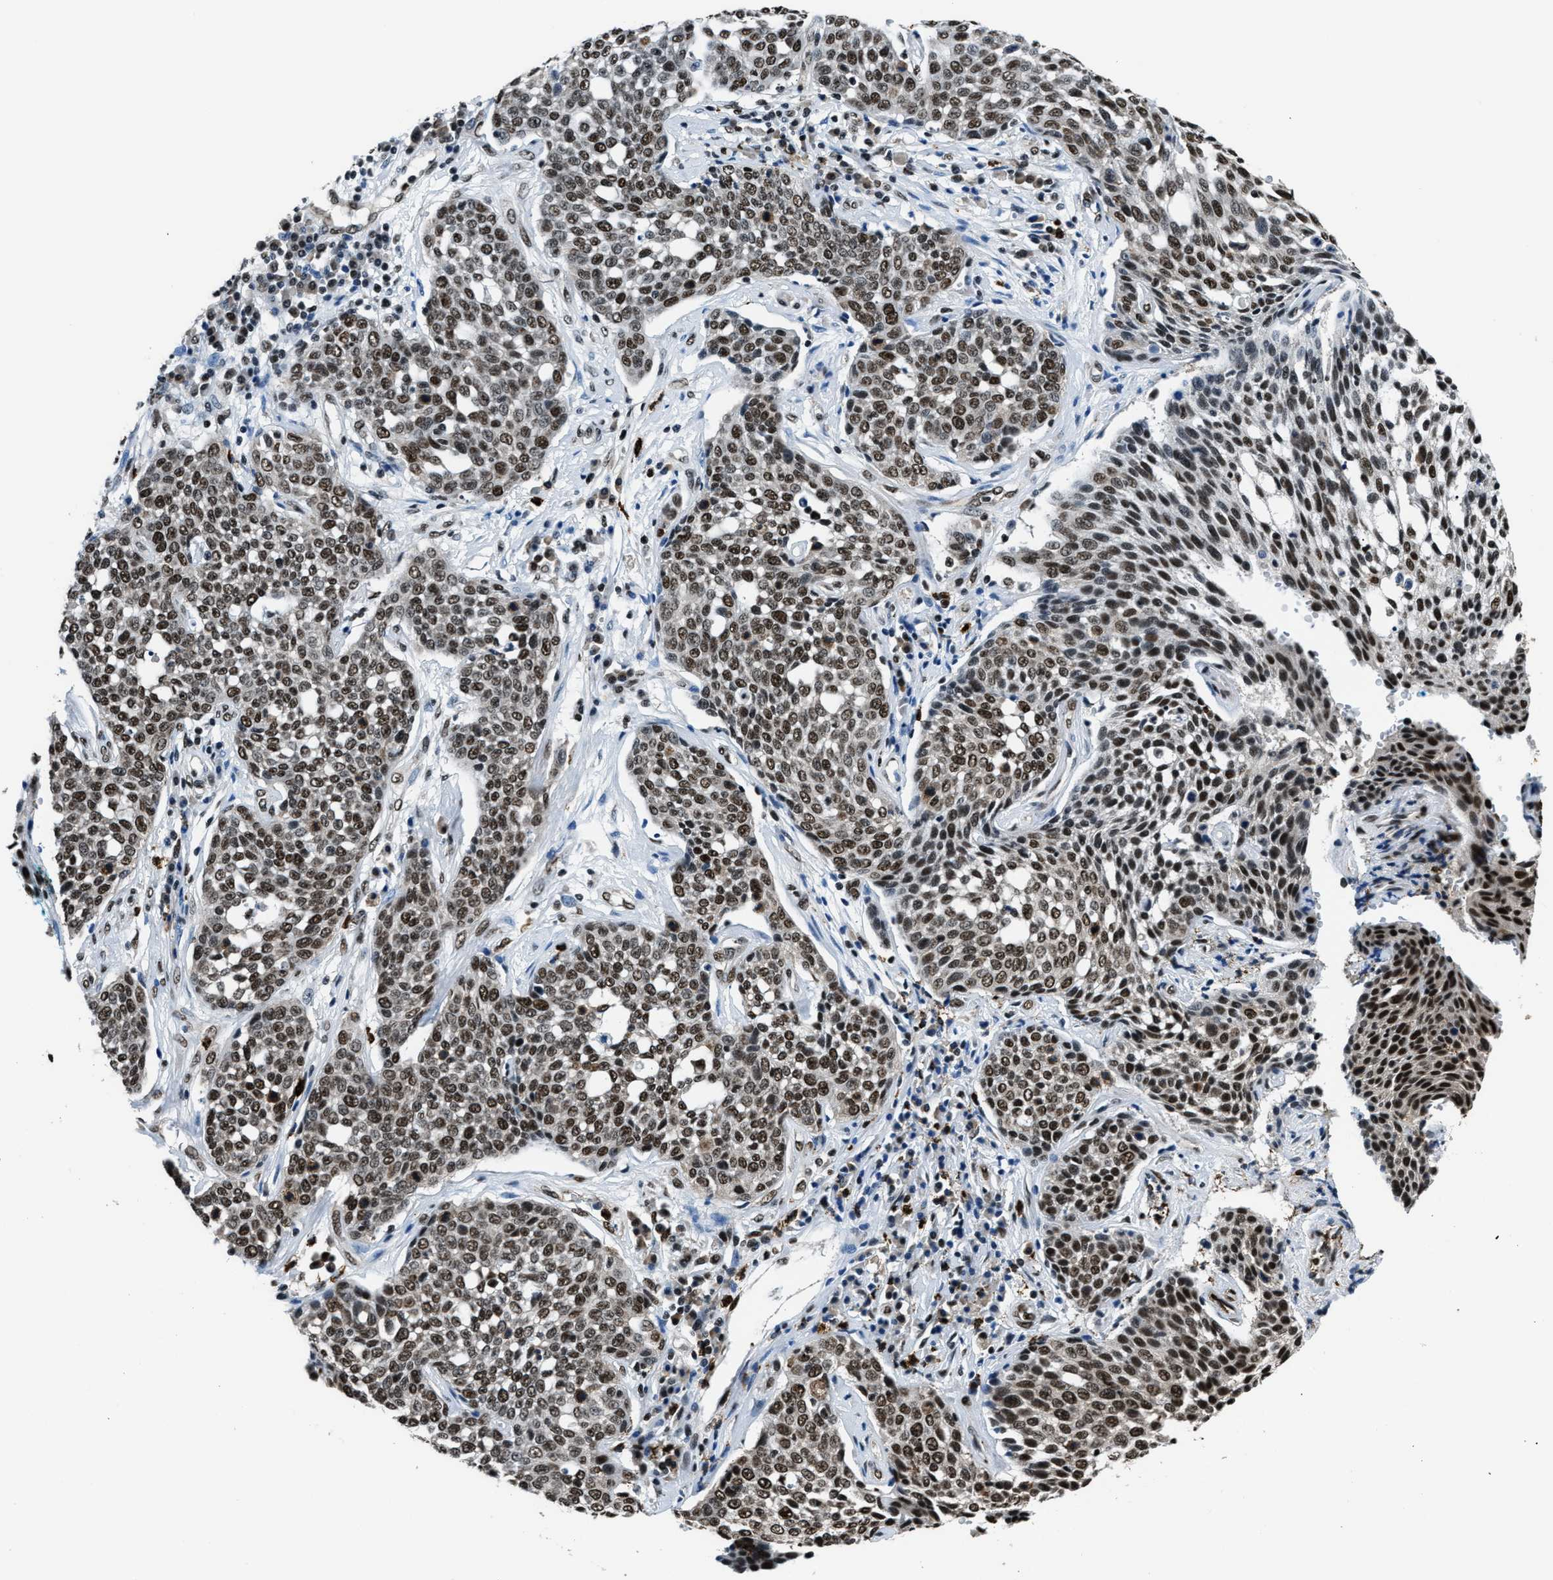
{"staining": {"intensity": "moderate", "quantity": "25%-75%", "location": "nuclear"}, "tissue": "cervical cancer", "cell_type": "Tumor cells", "image_type": "cancer", "snomed": [{"axis": "morphology", "description": "Squamous cell carcinoma, NOS"}, {"axis": "topography", "description": "Cervix"}], "caption": "This histopathology image demonstrates immunohistochemistry staining of squamous cell carcinoma (cervical), with medium moderate nuclear positivity in approximately 25%-75% of tumor cells.", "gene": "CCNDBP1", "patient": {"sex": "female", "age": 34}}